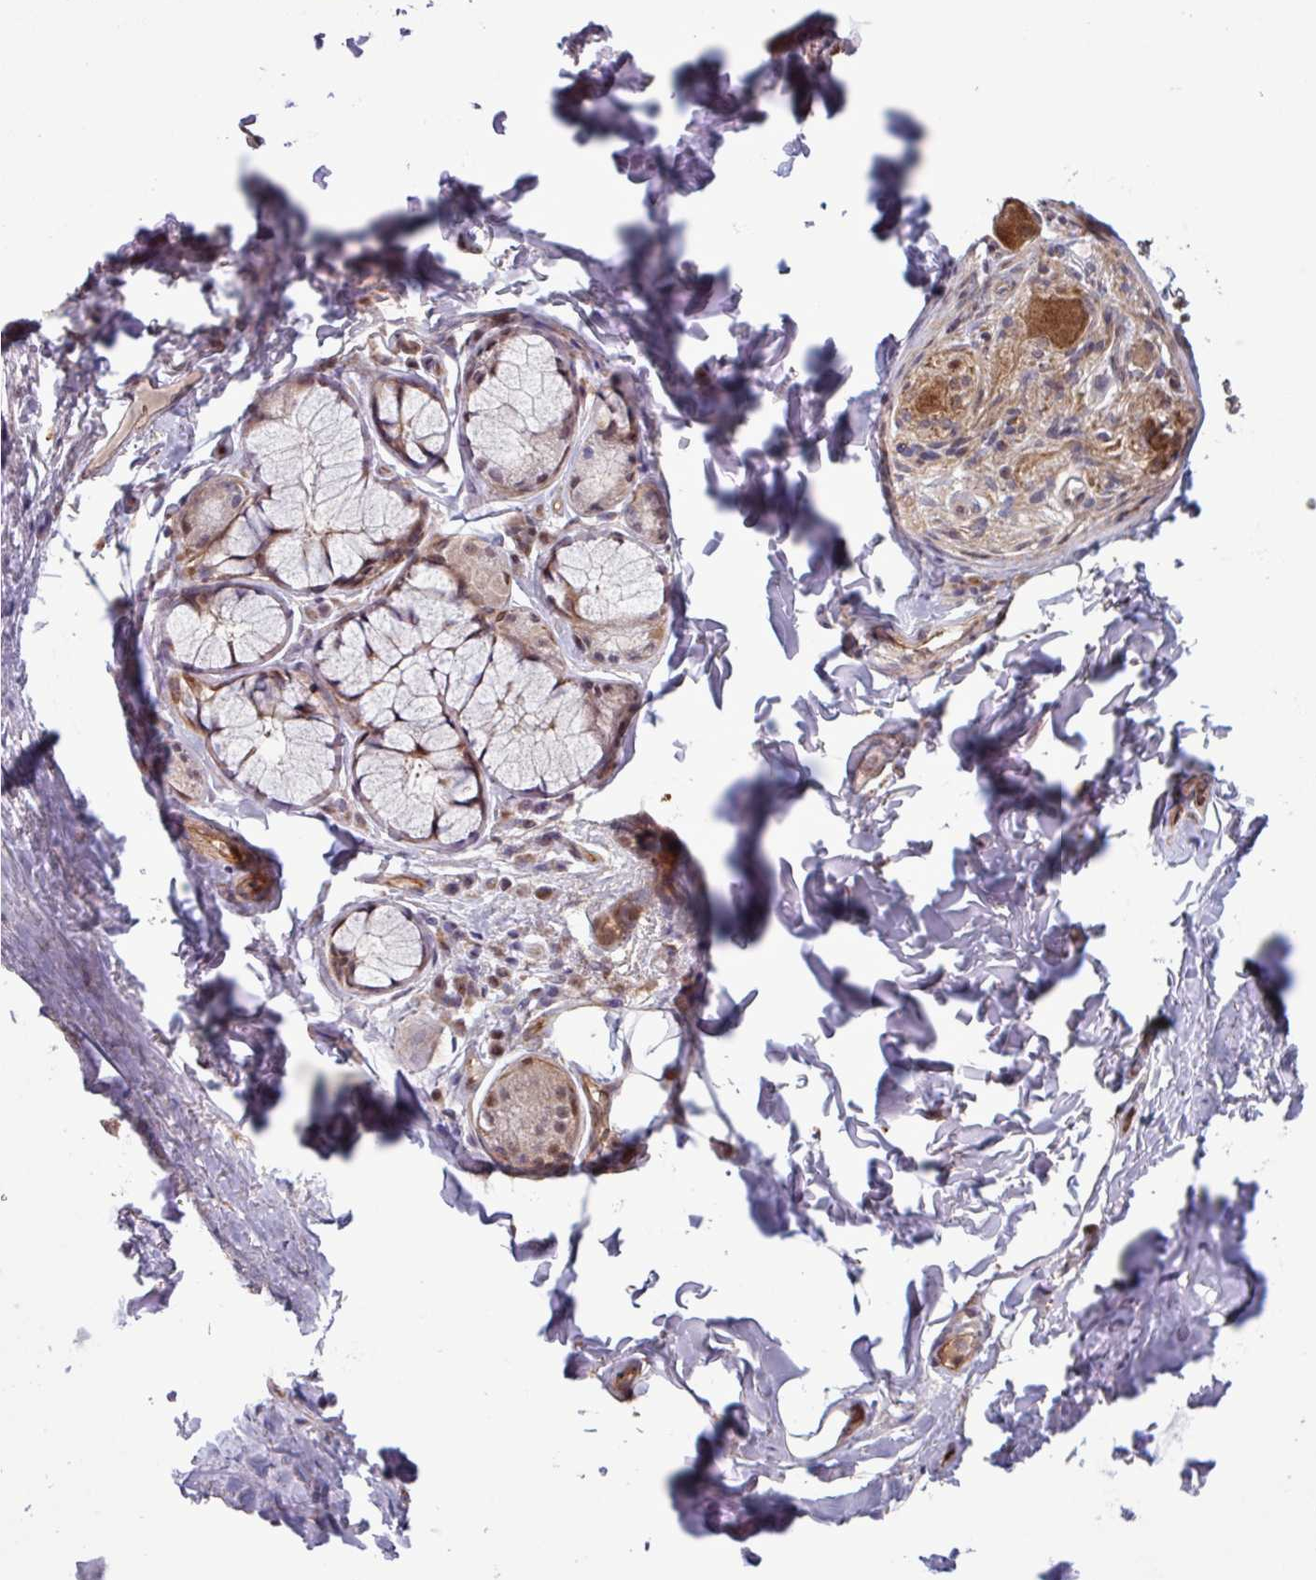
{"staining": {"intensity": "weak", "quantity": ">75%", "location": "cytoplasmic/membranous"}, "tissue": "soft tissue", "cell_type": "Fibroblasts", "image_type": "normal", "snomed": [{"axis": "morphology", "description": "Normal tissue, NOS"}, {"axis": "topography", "description": "Bronchus"}], "caption": "A brown stain labels weak cytoplasmic/membranous staining of a protein in fibroblasts of unremarkable soft tissue.", "gene": "PDPR", "patient": {"sex": "male", "age": 70}}